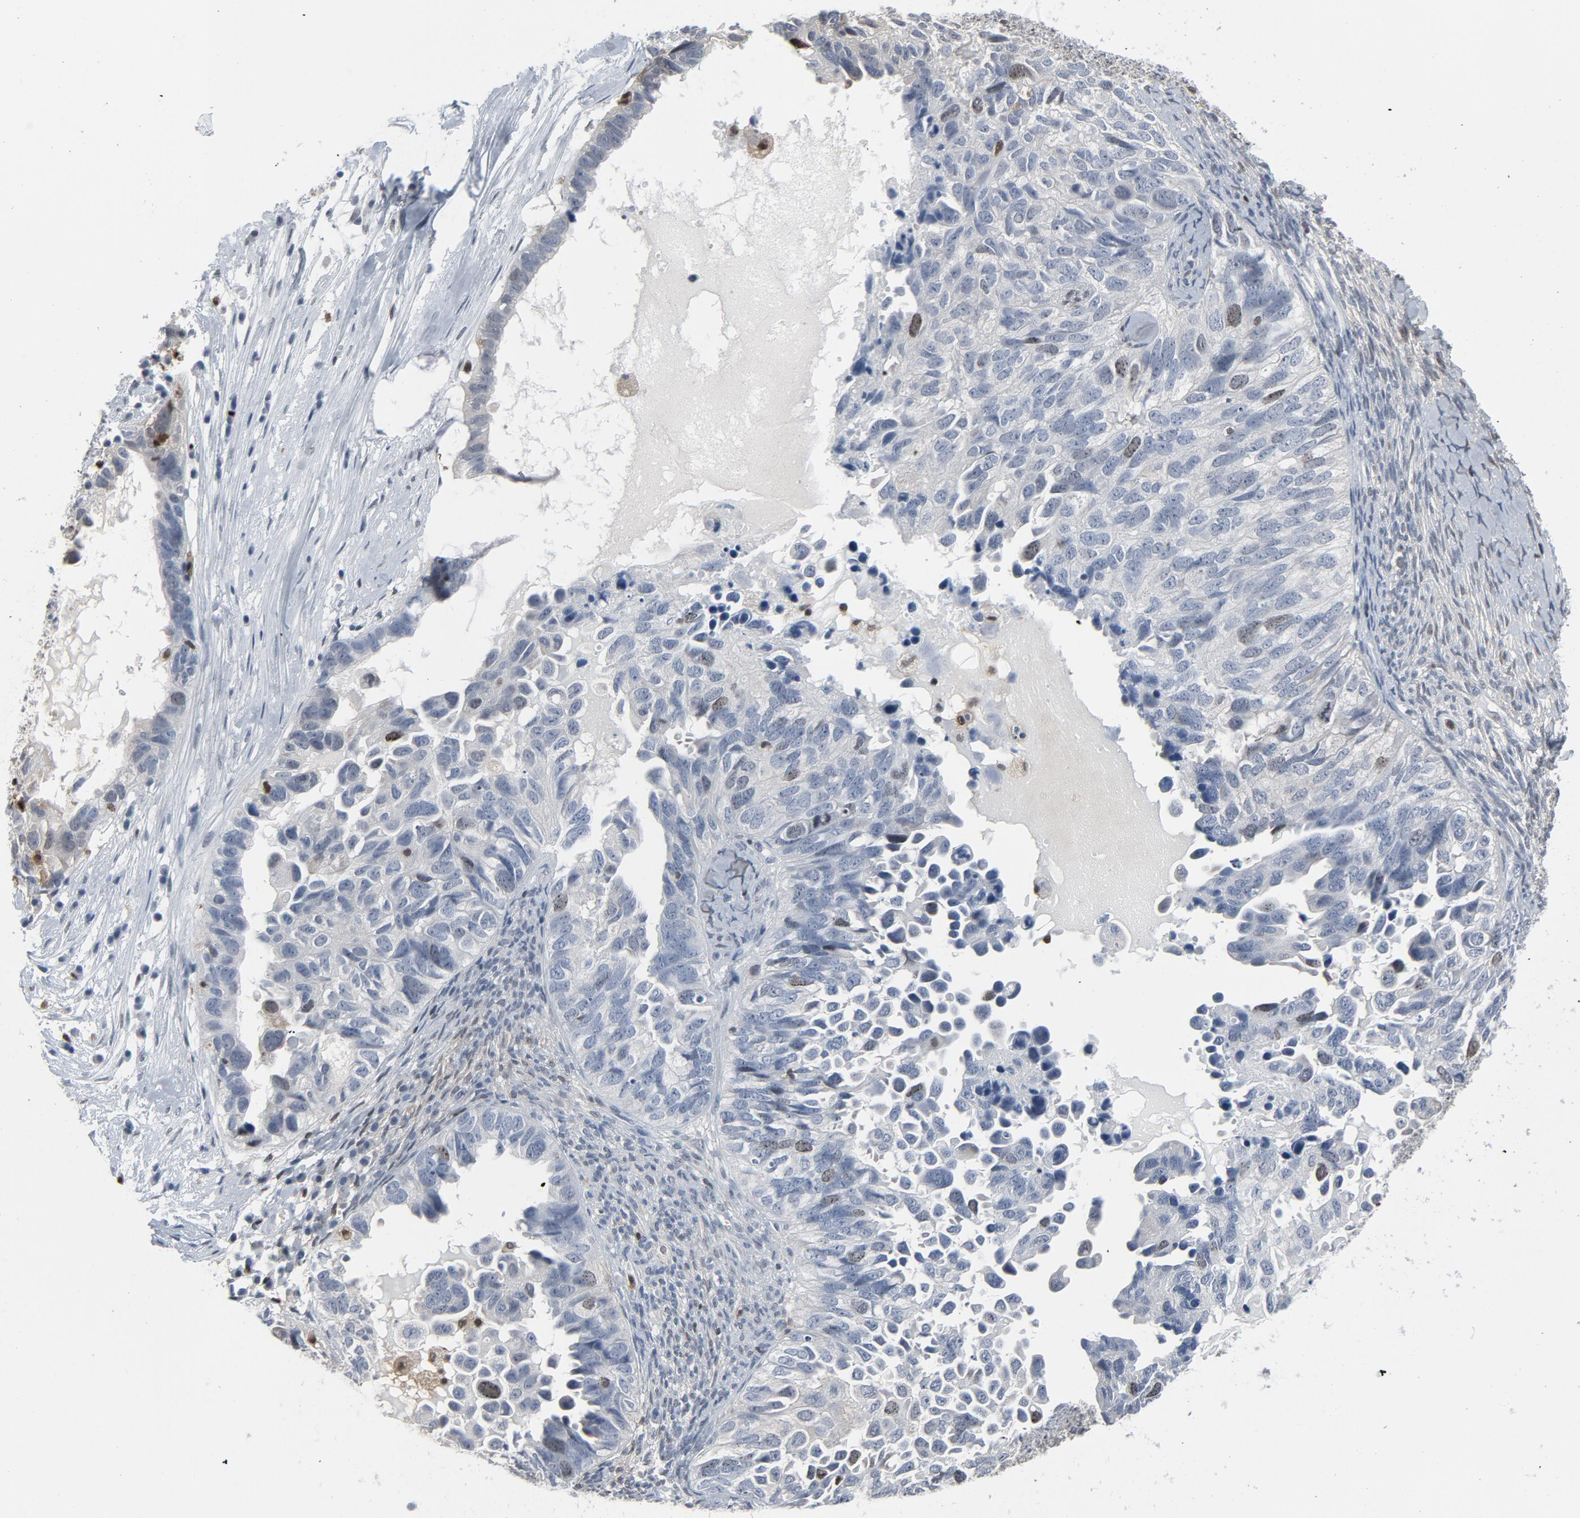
{"staining": {"intensity": "negative", "quantity": "none", "location": "none"}, "tissue": "ovarian cancer", "cell_type": "Tumor cells", "image_type": "cancer", "snomed": [{"axis": "morphology", "description": "Cystadenocarcinoma, serous, NOS"}, {"axis": "topography", "description": "Ovary"}], "caption": "Ovarian cancer (serous cystadenocarcinoma) stained for a protein using IHC shows no expression tumor cells.", "gene": "STAT5A", "patient": {"sex": "female", "age": 82}}